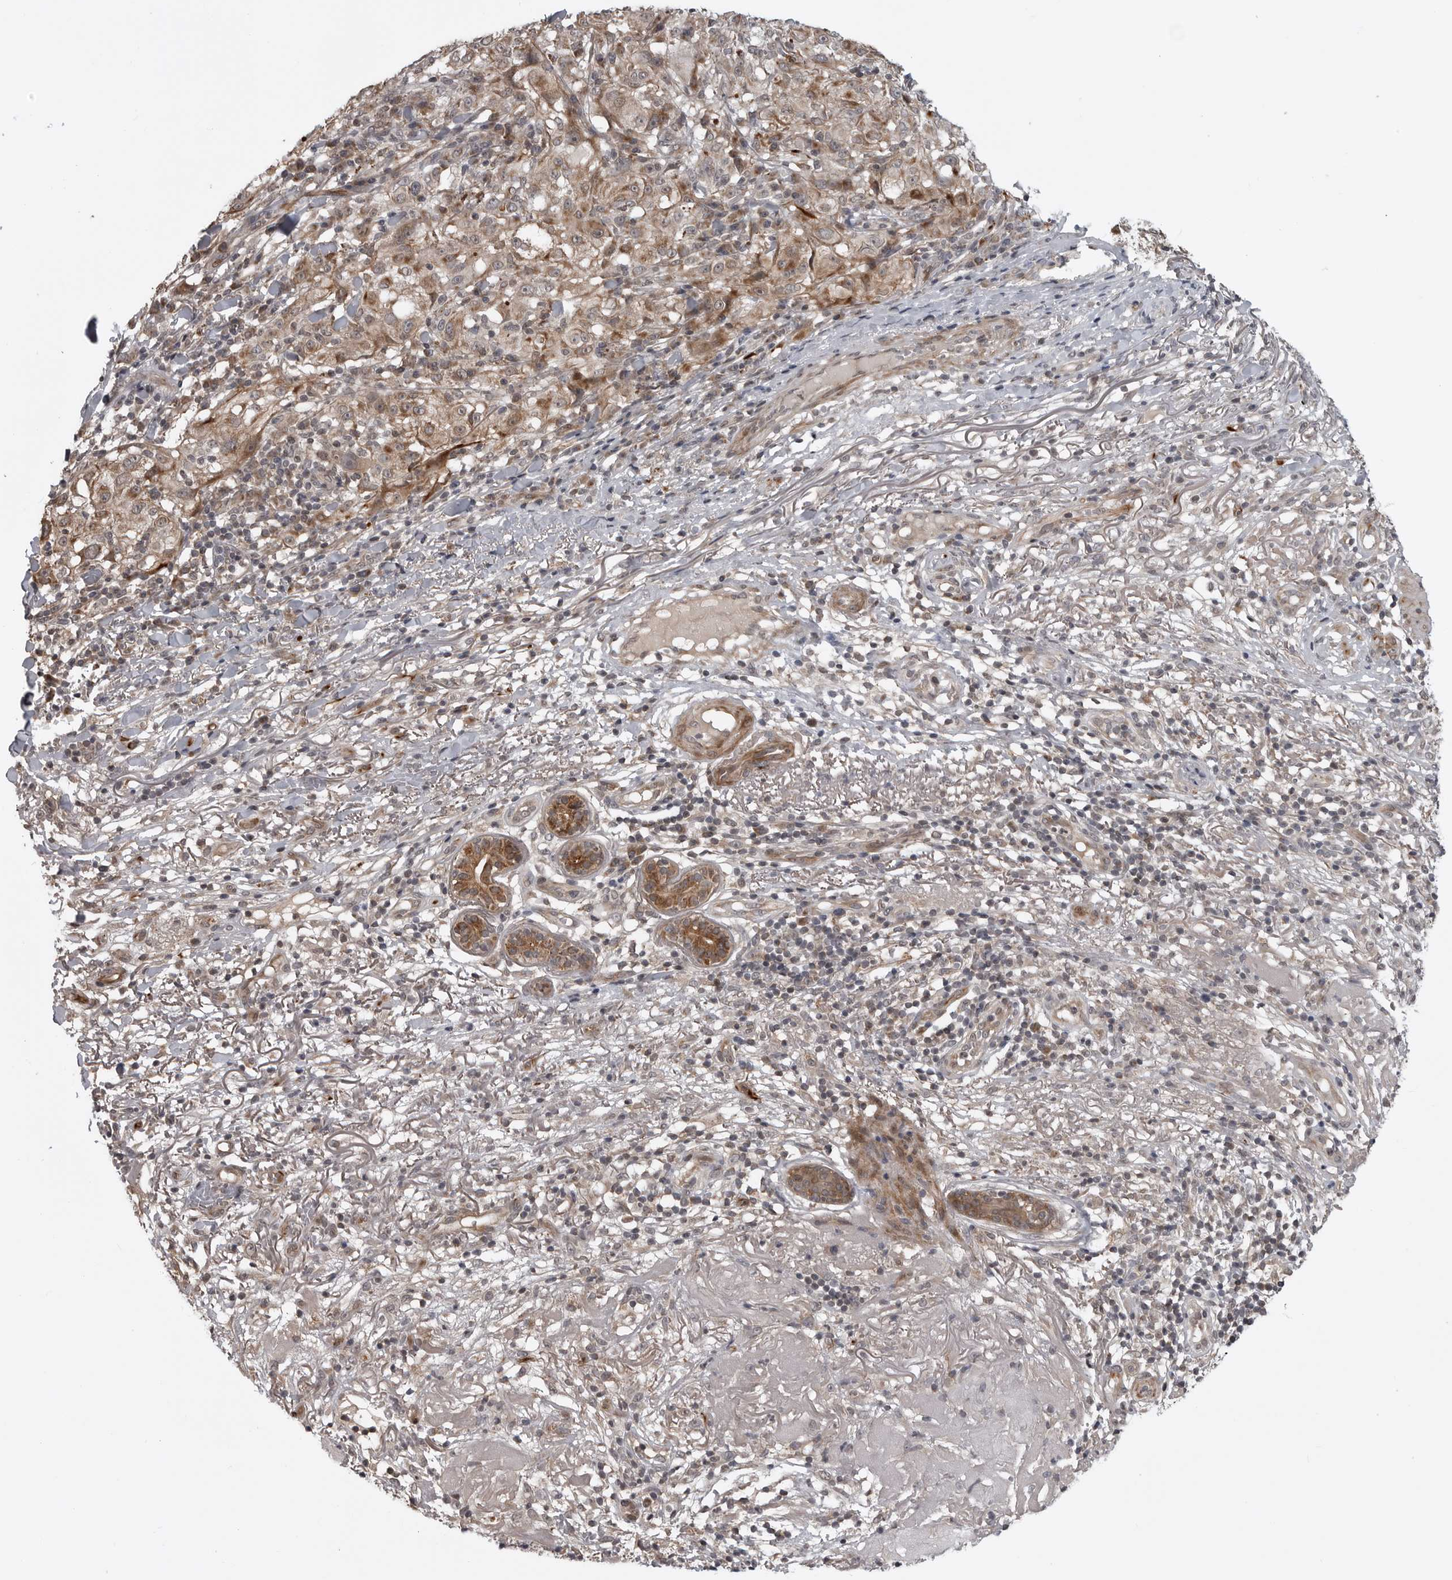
{"staining": {"intensity": "moderate", "quantity": "25%-75%", "location": "cytoplasmic/membranous"}, "tissue": "melanoma", "cell_type": "Tumor cells", "image_type": "cancer", "snomed": [{"axis": "morphology", "description": "Necrosis, NOS"}, {"axis": "morphology", "description": "Malignant melanoma, NOS"}, {"axis": "topography", "description": "Skin"}], "caption": "Melanoma was stained to show a protein in brown. There is medium levels of moderate cytoplasmic/membranous positivity in about 25%-75% of tumor cells.", "gene": "FAAP100", "patient": {"sex": "female", "age": 87}}